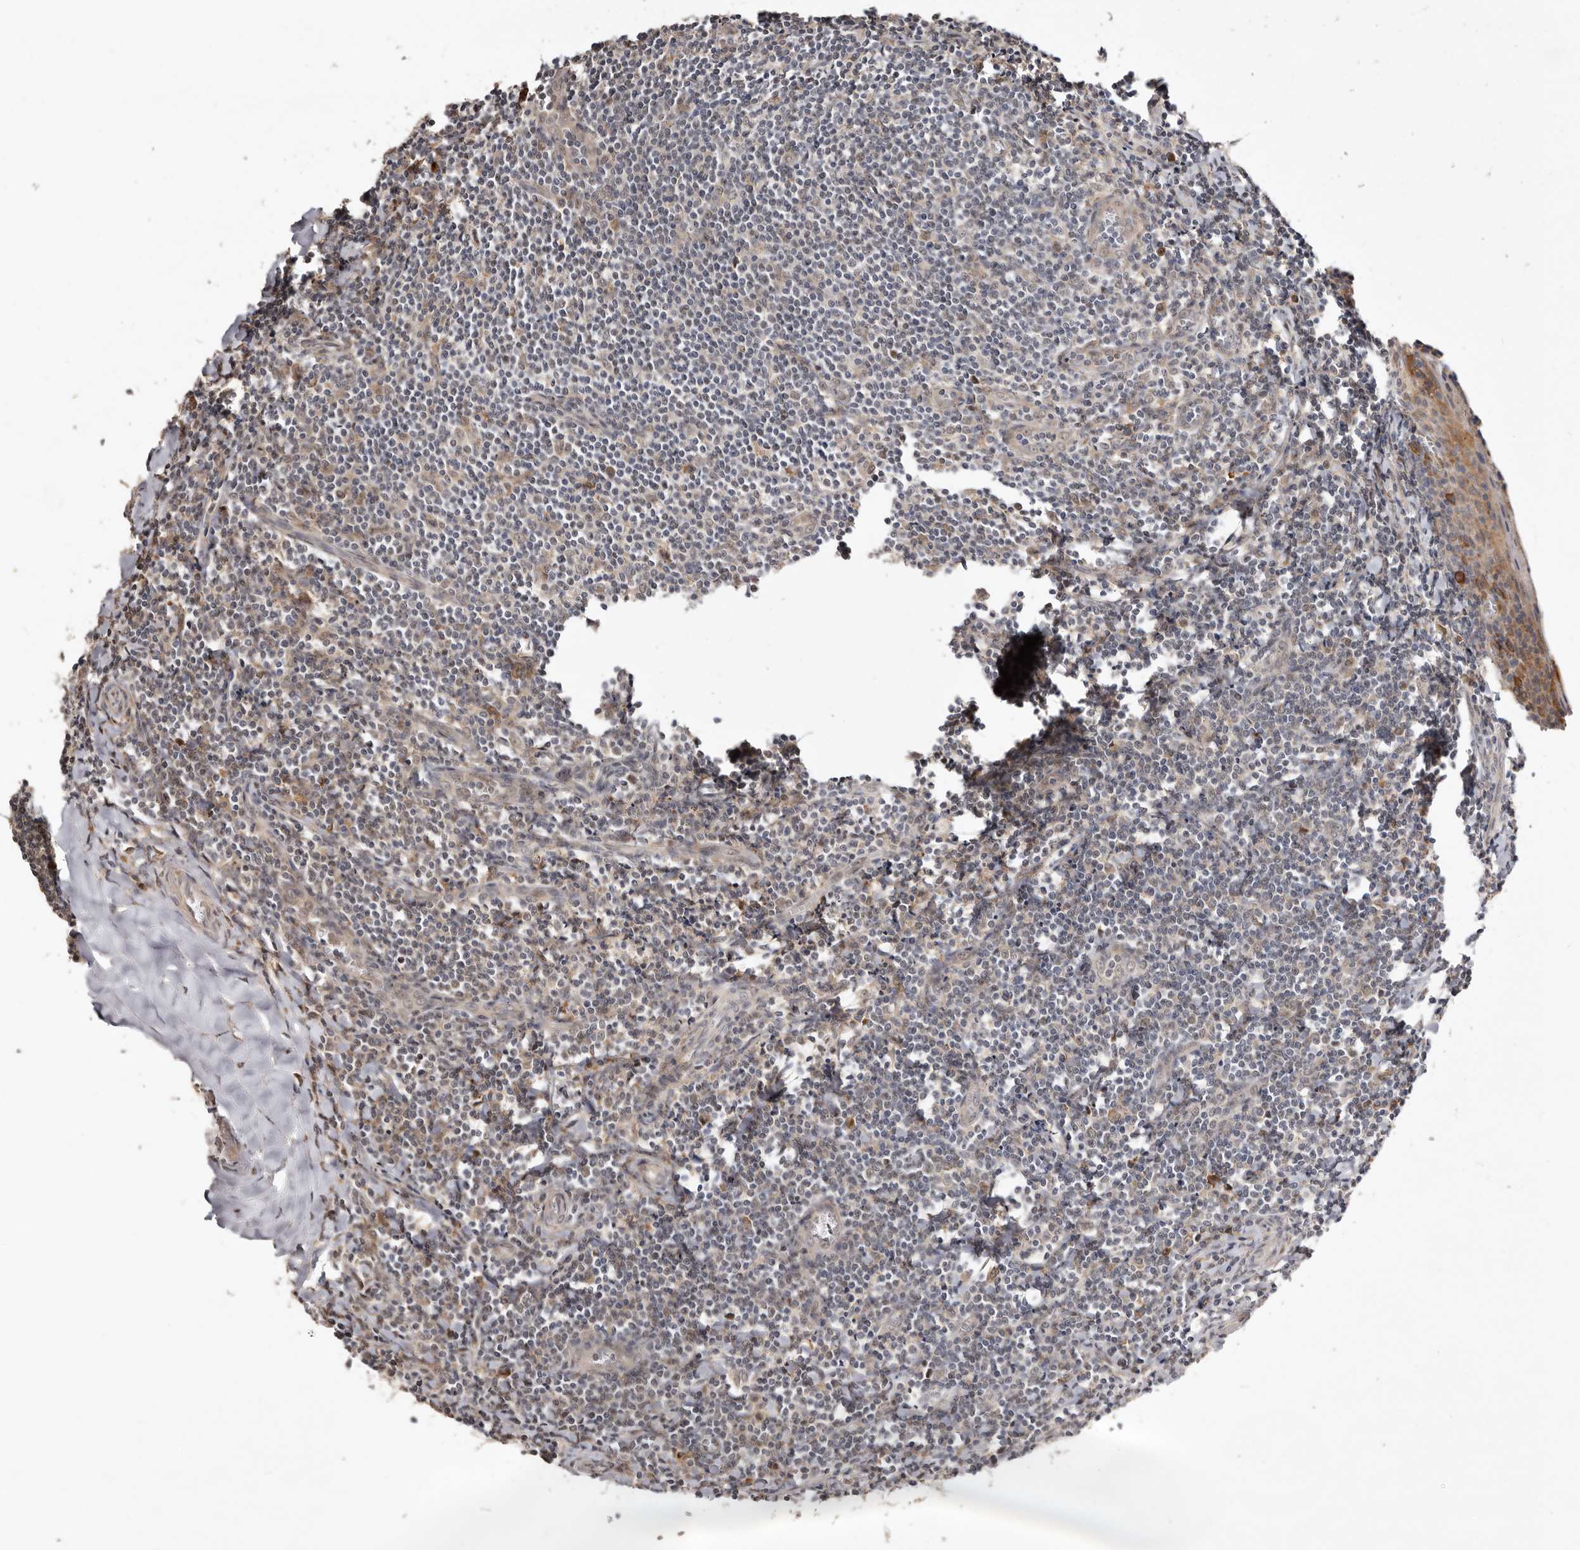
{"staining": {"intensity": "moderate", "quantity": "25%-75%", "location": "cytoplasmic/membranous"}, "tissue": "tonsil", "cell_type": "Germinal center cells", "image_type": "normal", "snomed": [{"axis": "morphology", "description": "Normal tissue, NOS"}, {"axis": "topography", "description": "Tonsil"}], "caption": "This image shows immunohistochemistry (IHC) staining of benign tonsil, with medium moderate cytoplasmic/membranous expression in approximately 25%-75% of germinal center cells.", "gene": "RRM2B", "patient": {"sex": "male", "age": 27}}